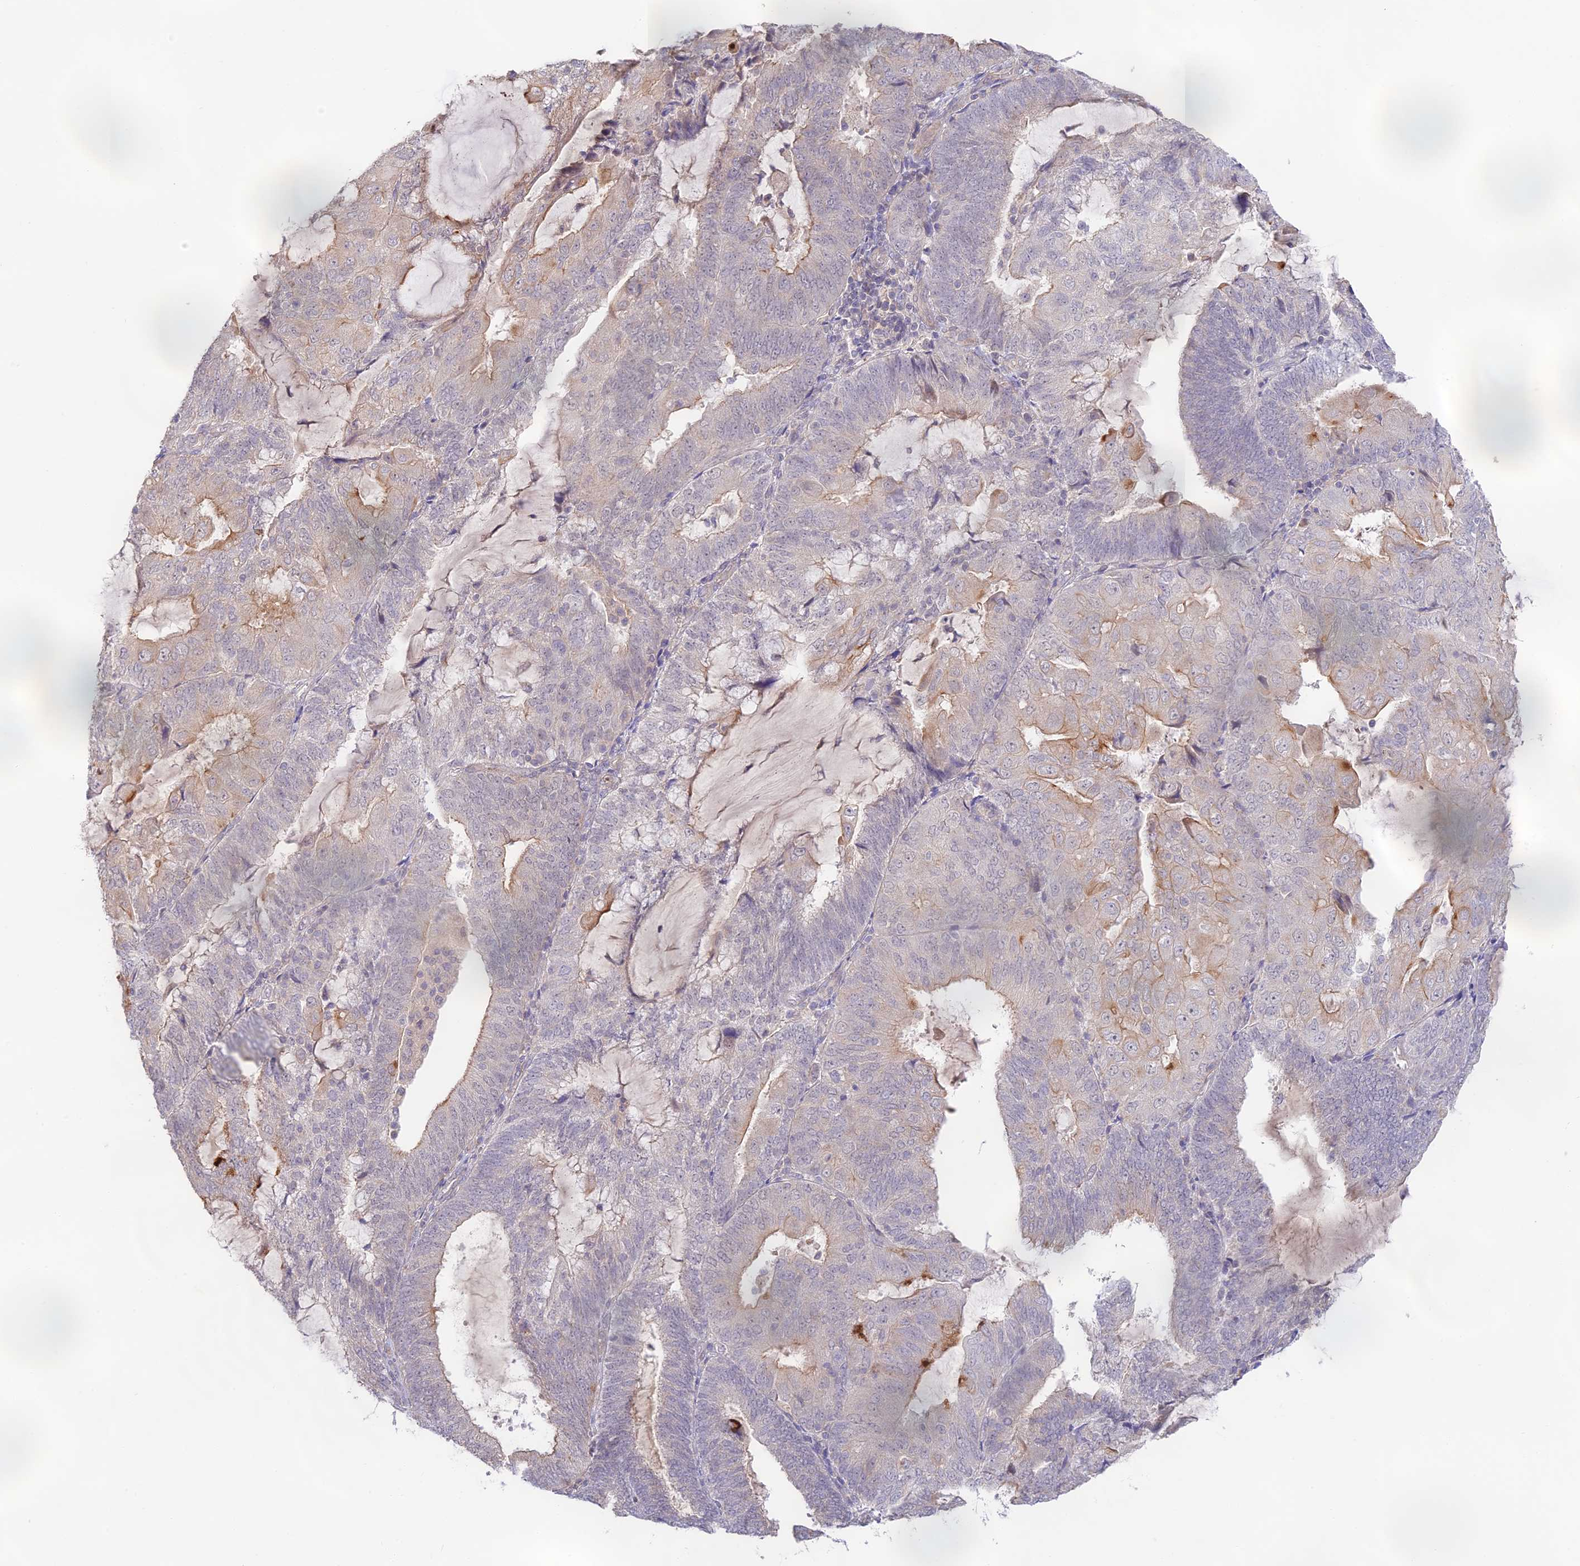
{"staining": {"intensity": "moderate", "quantity": "<25%", "location": "cytoplasmic/membranous"}, "tissue": "endometrial cancer", "cell_type": "Tumor cells", "image_type": "cancer", "snomed": [{"axis": "morphology", "description": "Adenocarcinoma, NOS"}, {"axis": "topography", "description": "Endometrium"}], "caption": "Brown immunohistochemical staining in human endometrial cancer shows moderate cytoplasmic/membranous expression in approximately <25% of tumor cells. (DAB (3,3'-diaminobenzidine) IHC, brown staining for protein, blue staining for nuclei).", "gene": "CAMSAP3", "patient": {"sex": "female", "age": 81}}